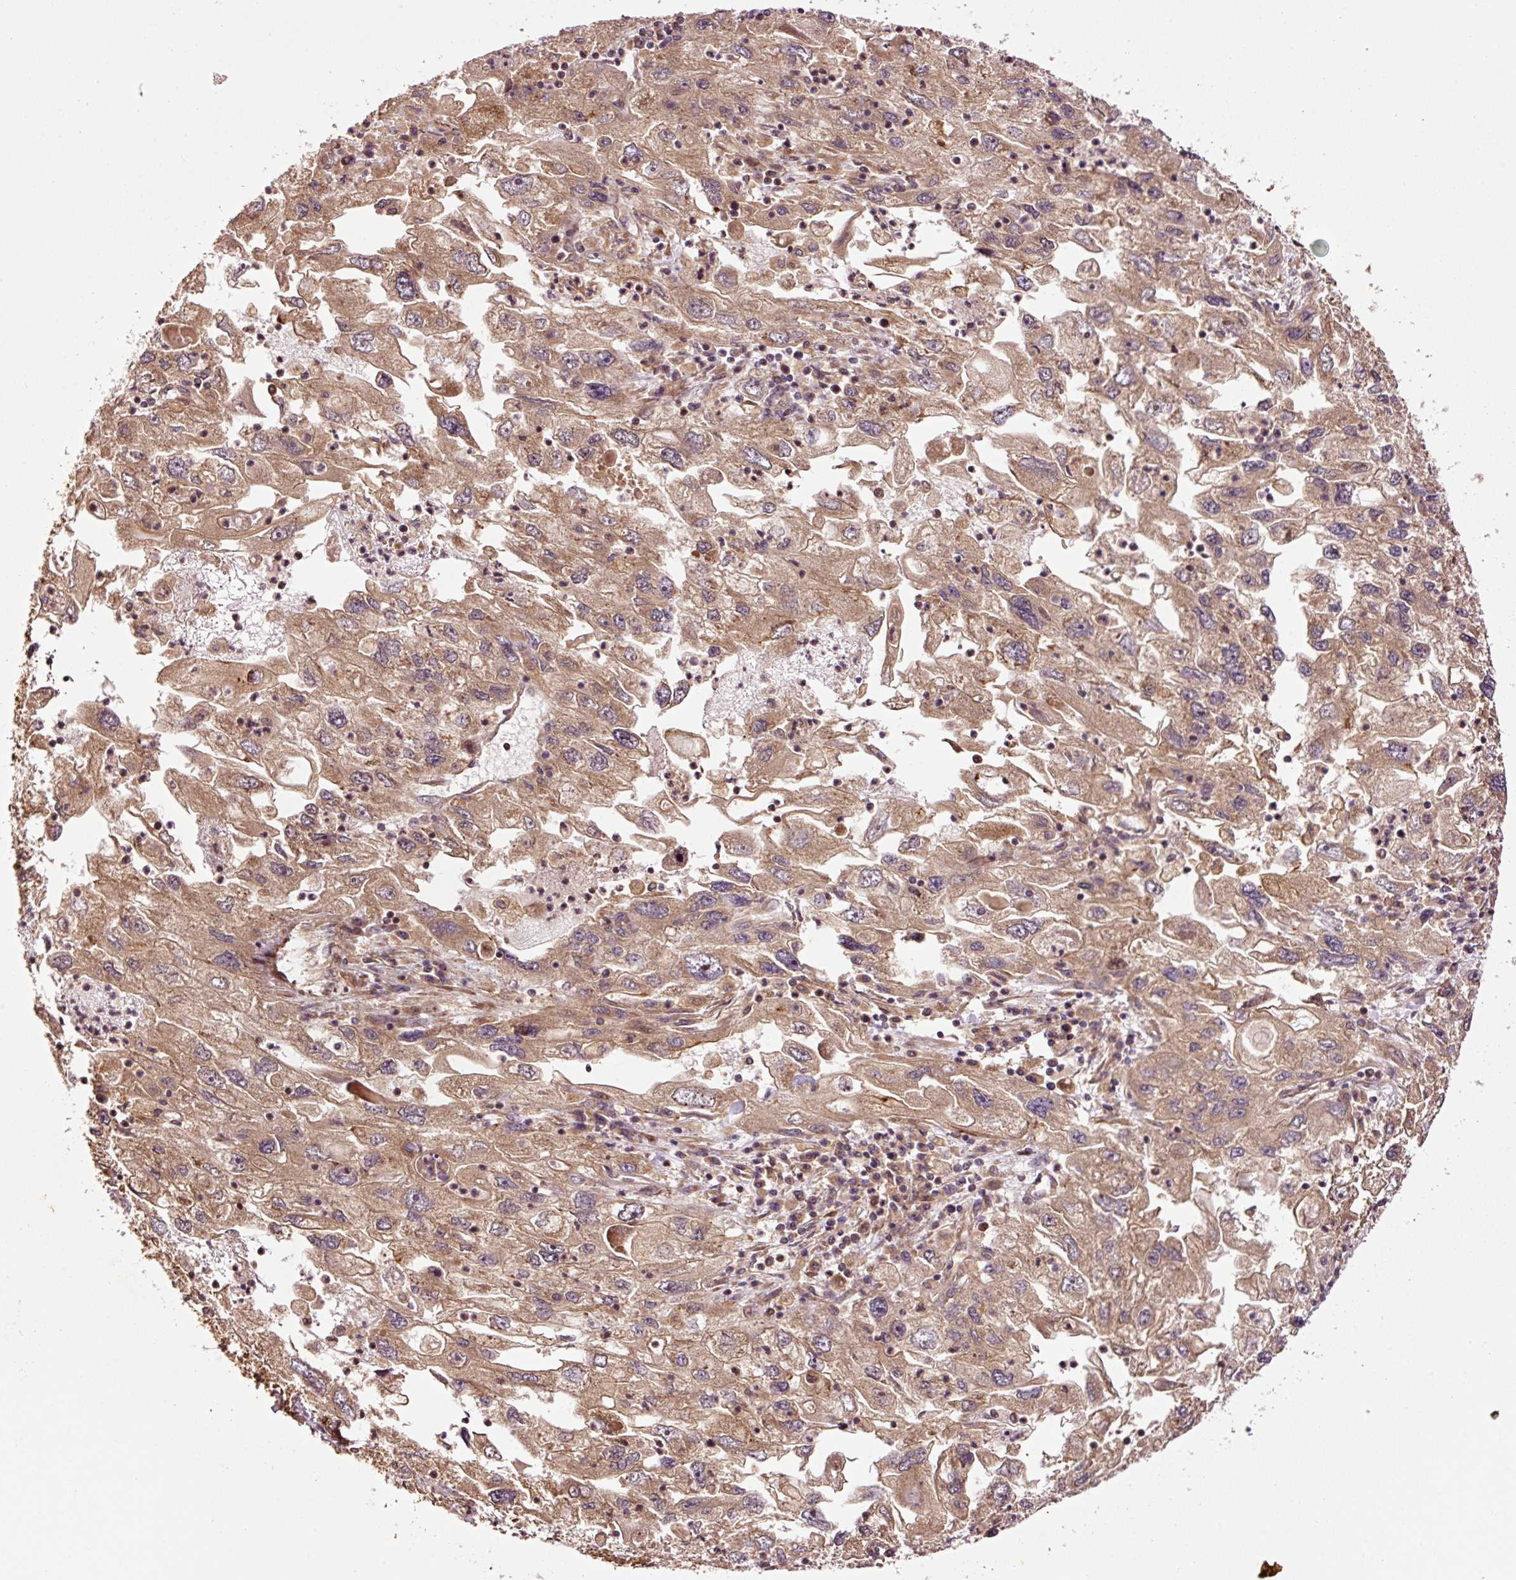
{"staining": {"intensity": "moderate", "quantity": ">75%", "location": "cytoplasmic/membranous"}, "tissue": "endometrial cancer", "cell_type": "Tumor cells", "image_type": "cancer", "snomed": [{"axis": "morphology", "description": "Adenocarcinoma, NOS"}, {"axis": "topography", "description": "Endometrium"}], "caption": "High-power microscopy captured an IHC micrograph of endometrial cancer (adenocarcinoma), revealing moderate cytoplasmic/membranous expression in about >75% of tumor cells.", "gene": "OXER1", "patient": {"sex": "female", "age": 49}}